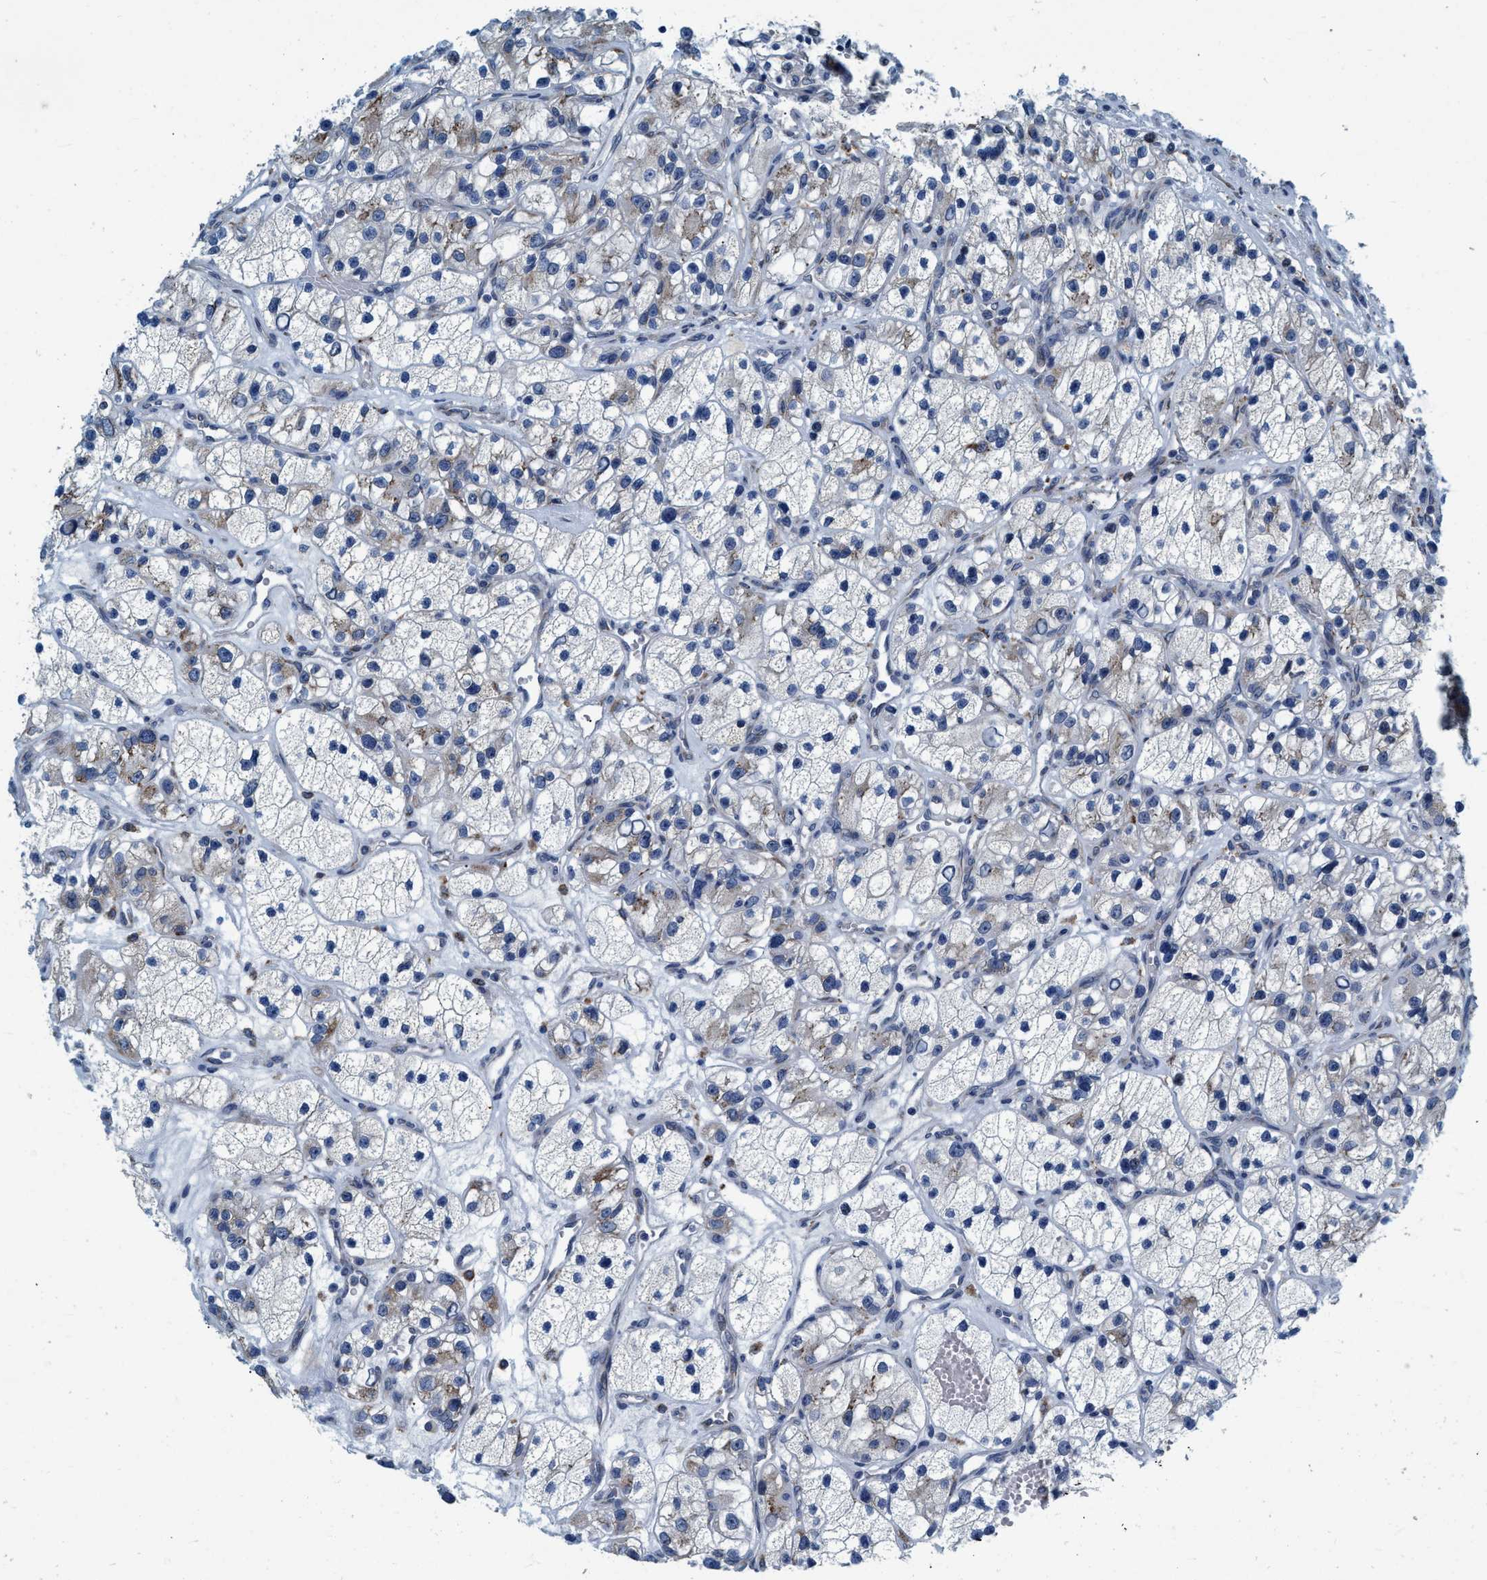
{"staining": {"intensity": "weak", "quantity": "<25%", "location": "cytoplasmic/membranous"}, "tissue": "renal cancer", "cell_type": "Tumor cells", "image_type": "cancer", "snomed": [{"axis": "morphology", "description": "Adenocarcinoma, NOS"}, {"axis": "topography", "description": "Kidney"}], "caption": "DAB immunohistochemical staining of human renal adenocarcinoma shows no significant expression in tumor cells.", "gene": "ARMC9", "patient": {"sex": "female", "age": 57}}